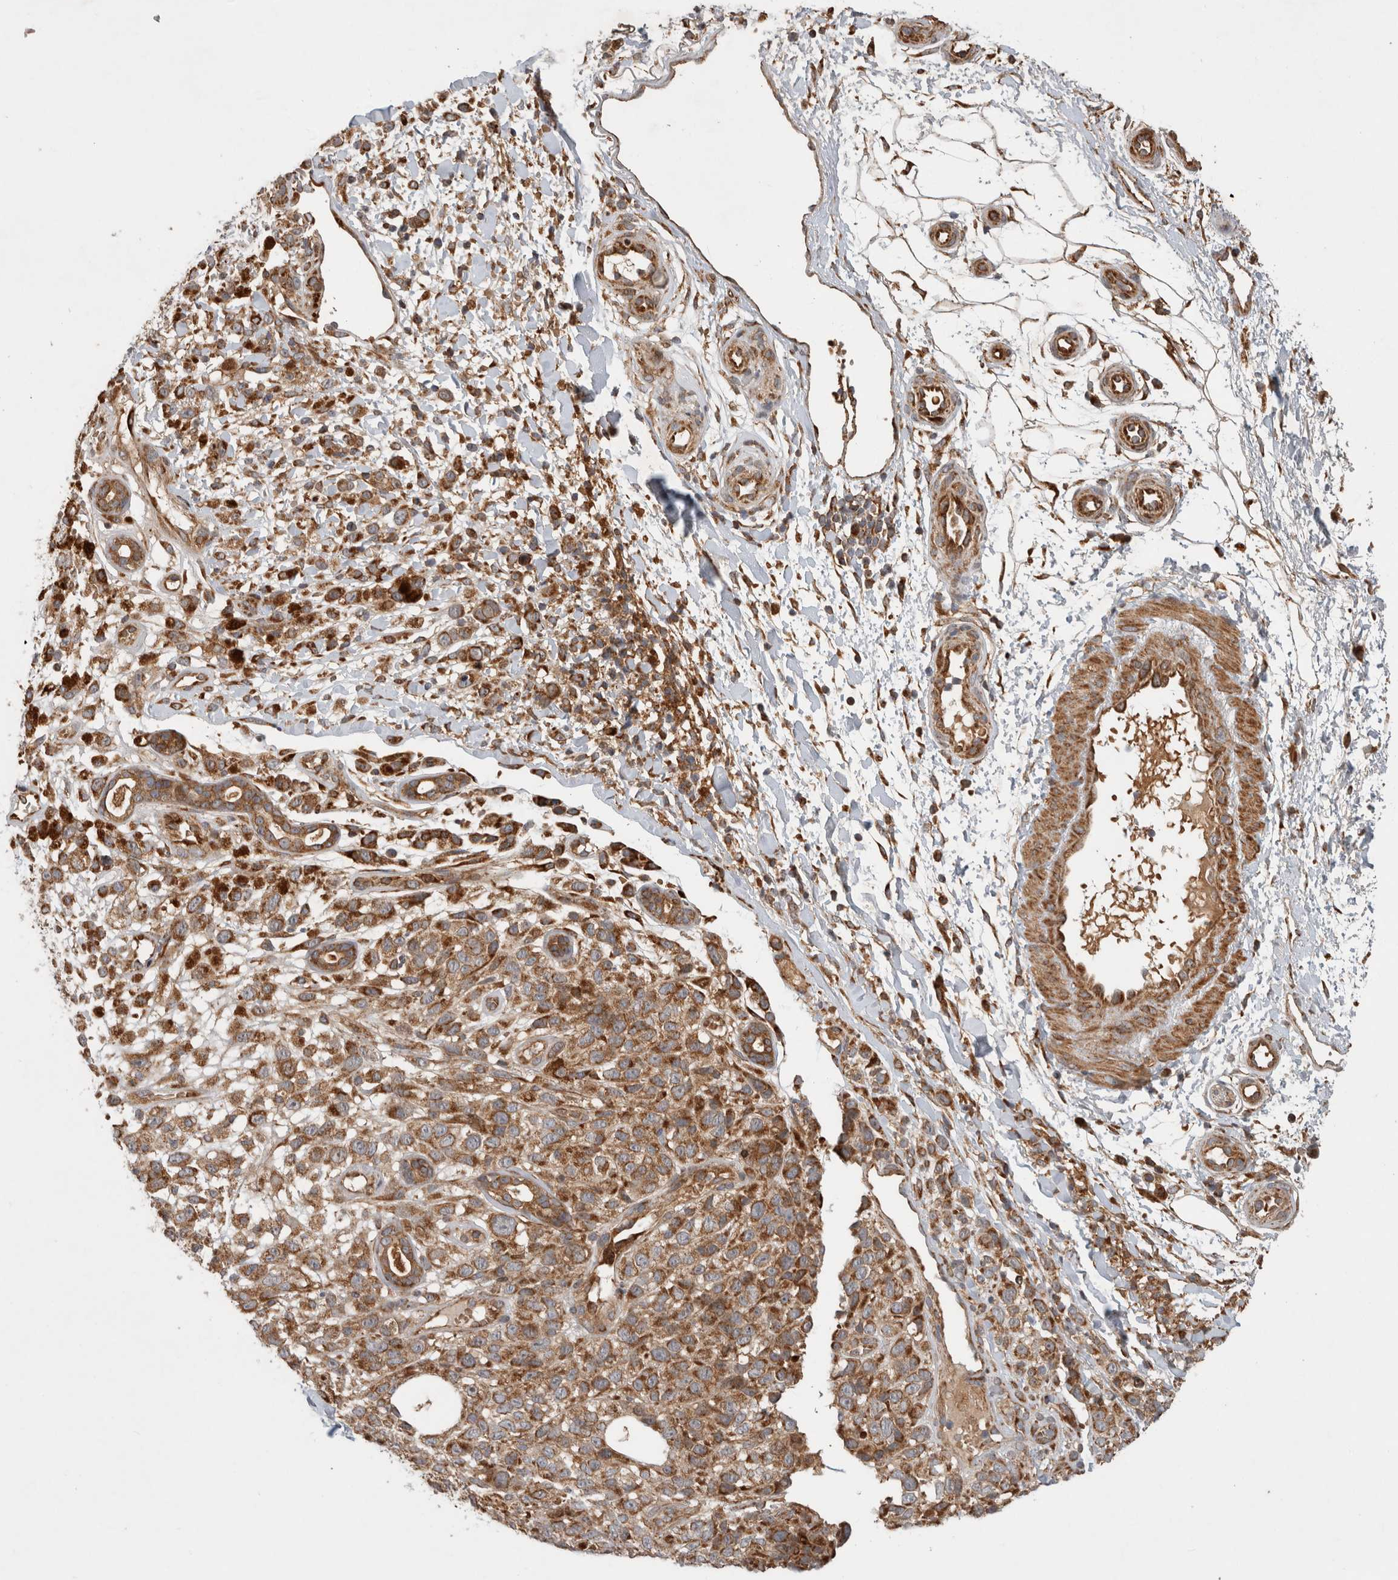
{"staining": {"intensity": "moderate", "quantity": ">75%", "location": "cytoplasmic/membranous"}, "tissue": "melanoma", "cell_type": "Tumor cells", "image_type": "cancer", "snomed": [{"axis": "morphology", "description": "Malignant melanoma, Metastatic site"}, {"axis": "topography", "description": "Skin"}], "caption": "Moderate cytoplasmic/membranous expression for a protein is identified in about >75% of tumor cells of melanoma using immunohistochemistry.", "gene": "TUBD1", "patient": {"sex": "female", "age": 72}}